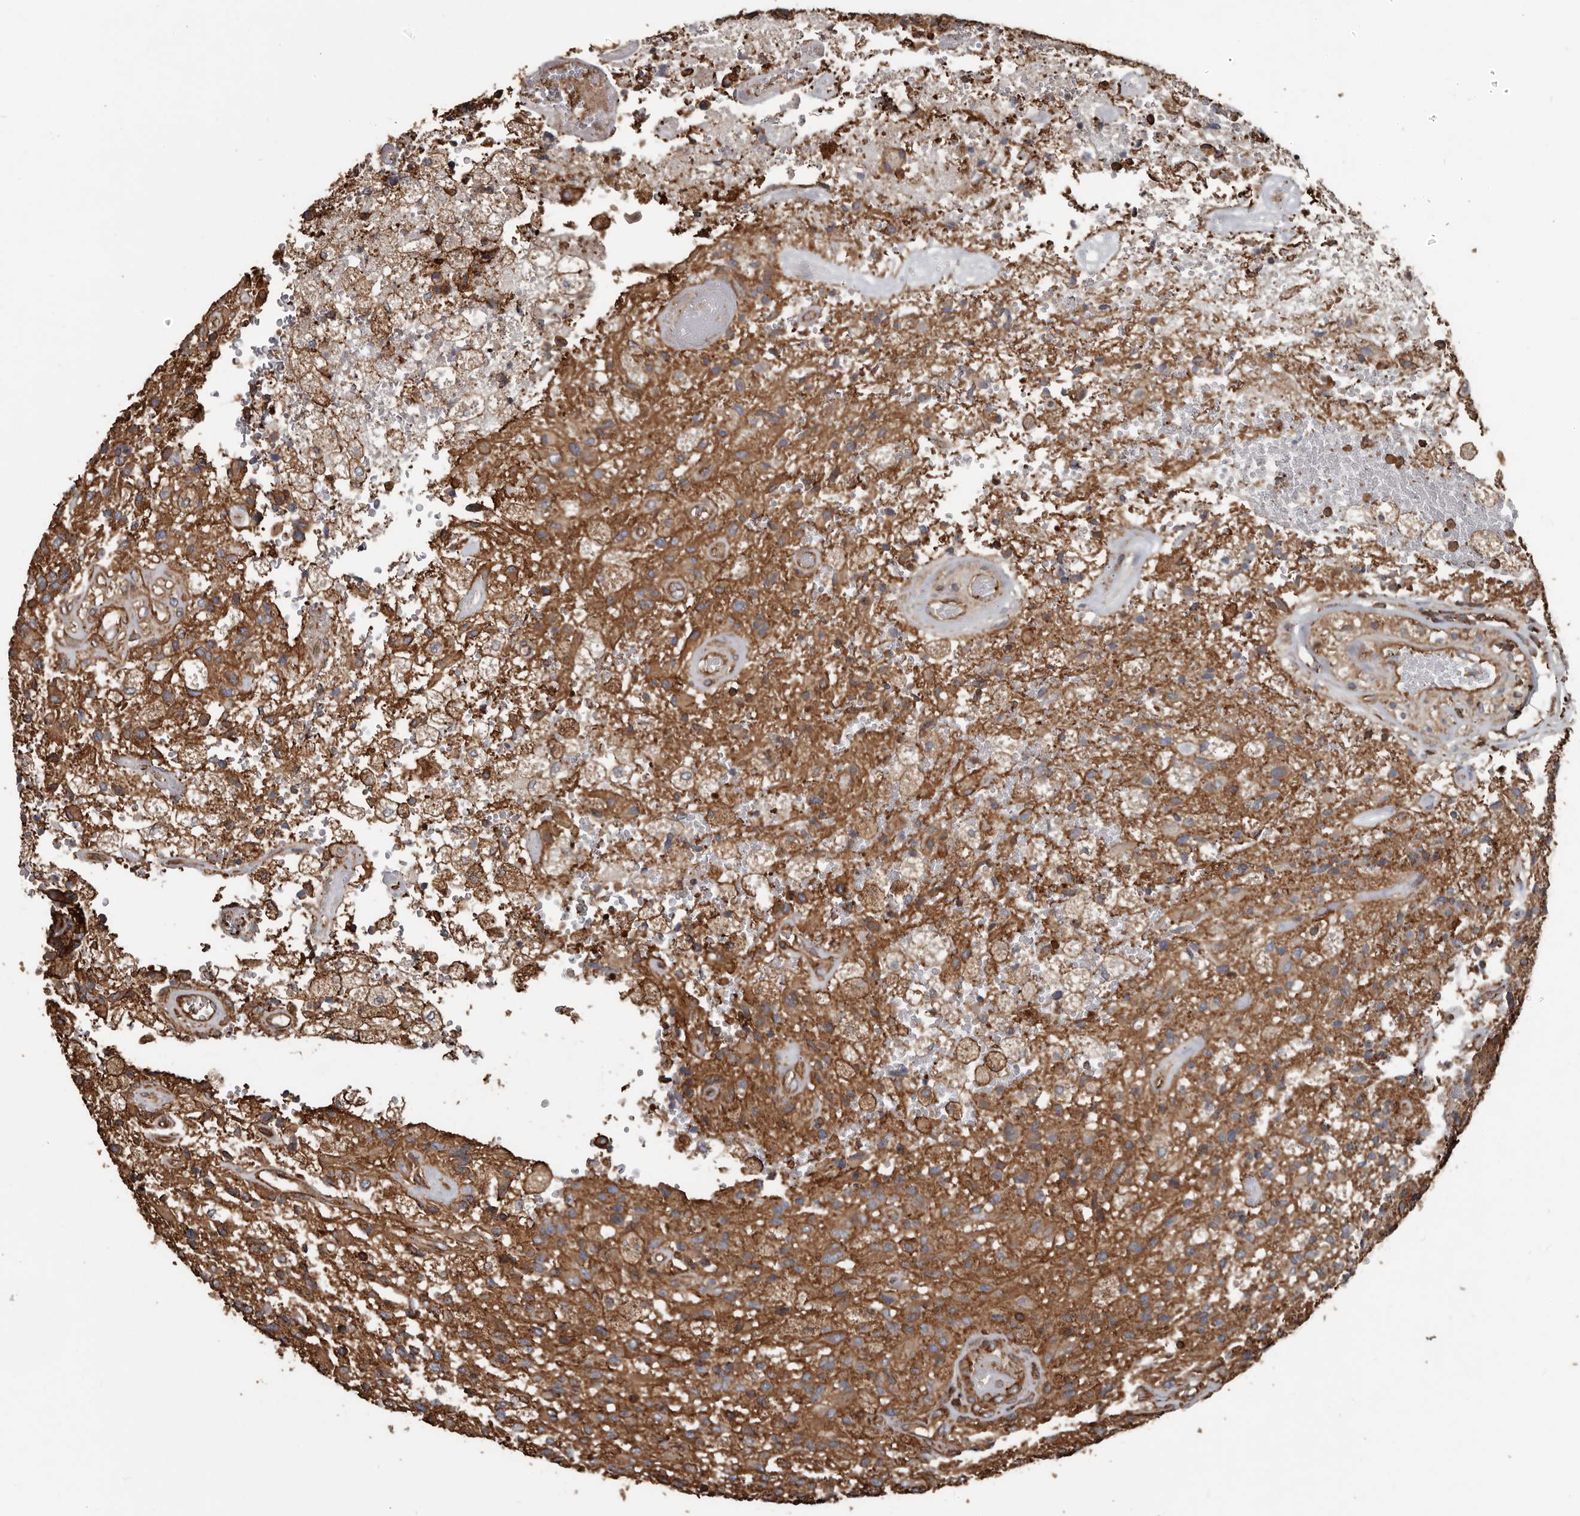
{"staining": {"intensity": "strong", "quantity": ">75%", "location": "cytoplasmic/membranous"}, "tissue": "glioma", "cell_type": "Tumor cells", "image_type": "cancer", "snomed": [{"axis": "morphology", "description": "Glioma, malignant, High grade"}, {"axis": "topography", "description": "Brain"}], "caption": "Strong cytoplasmic/membranous protein positivity is seen in approximately >75% of tumor cells in glioma.", "gene": "DENND6B", "patient": {"sex": "male", "age": 72}}